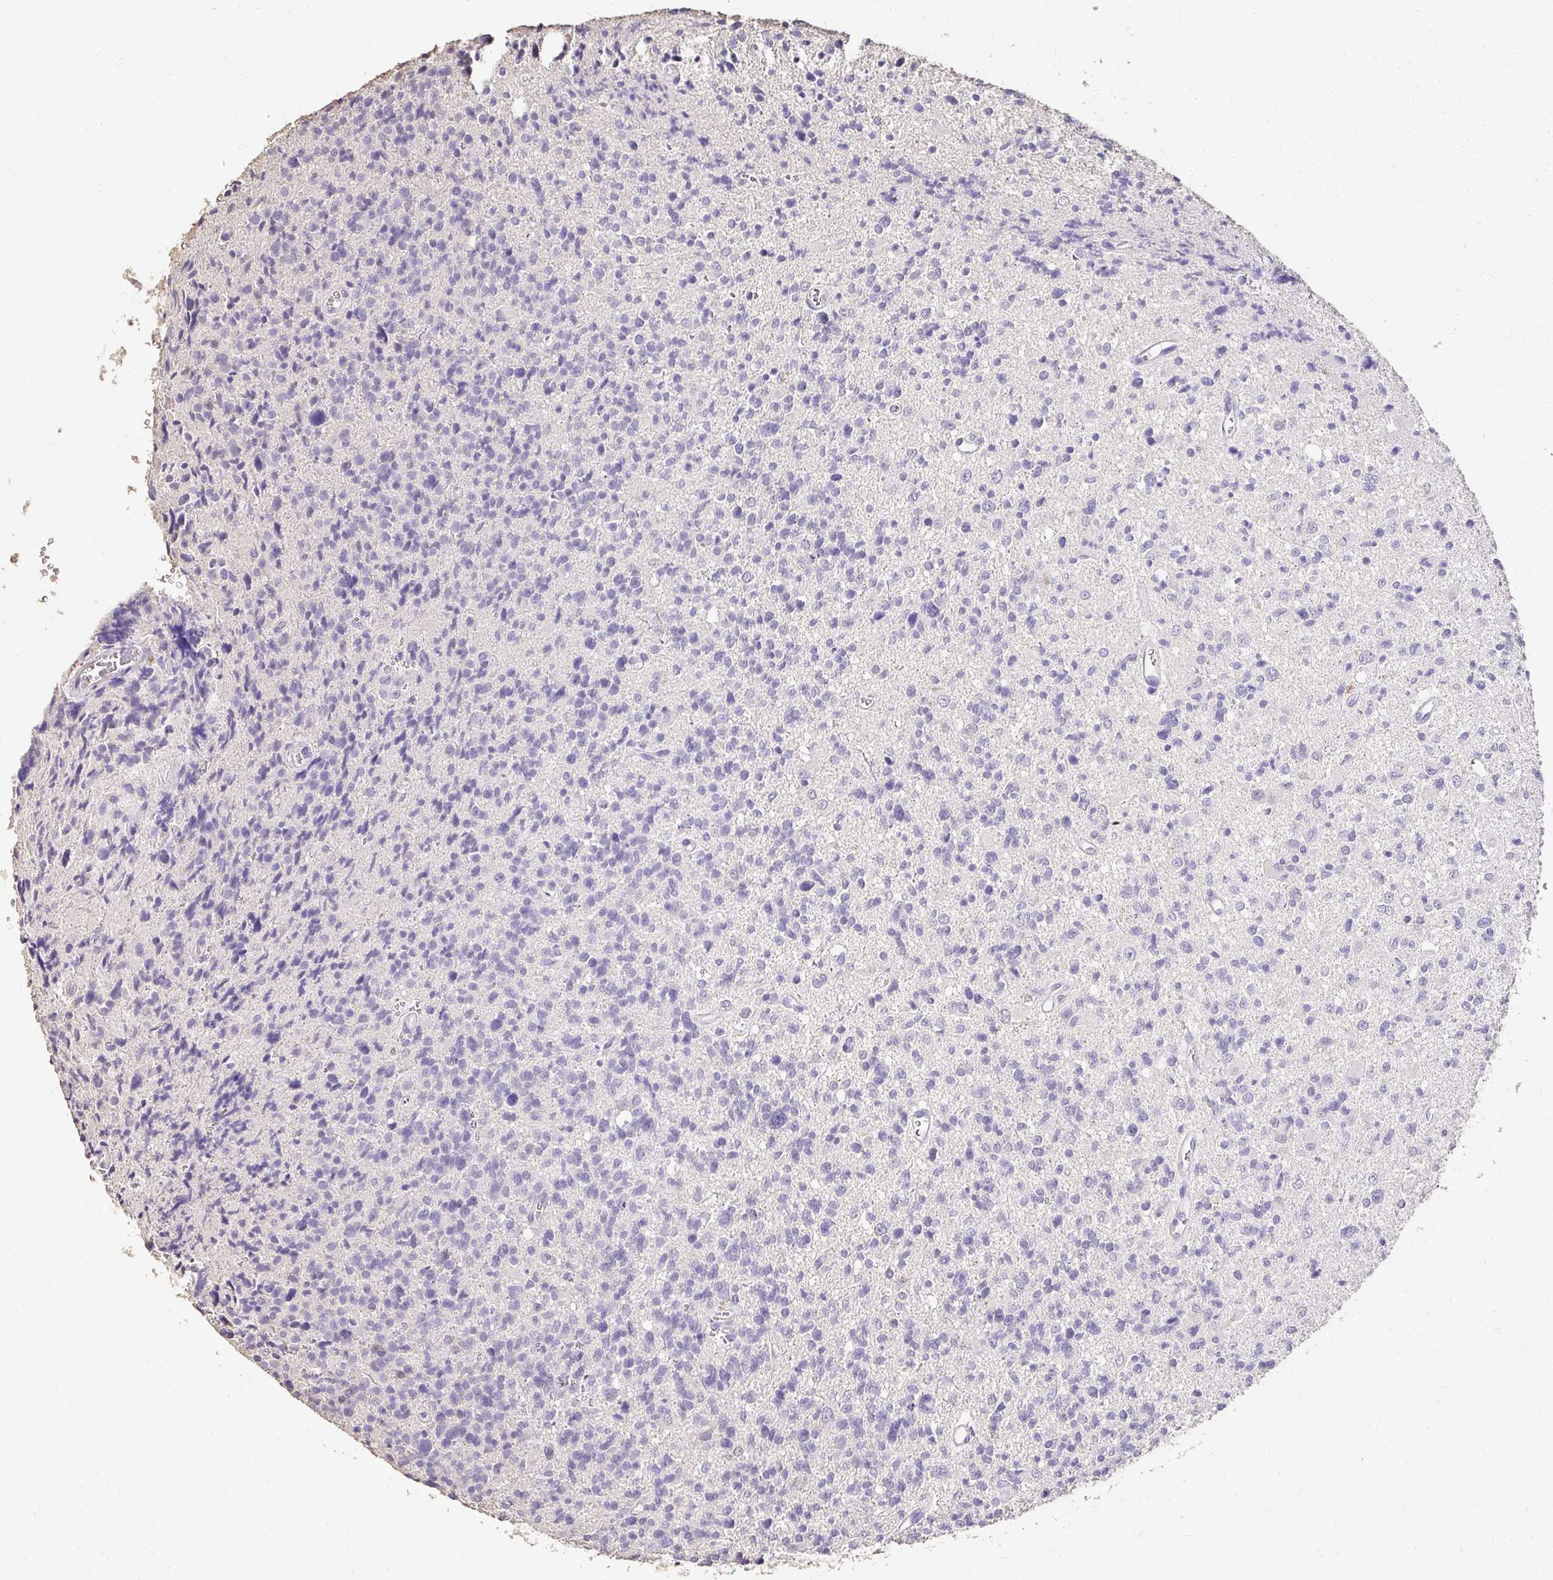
{"staining": {"intensity": "negative", "quantity": "none", "location": "none"}, "tissue": "glioma", "cell_type": "Tumor cells", "image_type": "cancer", "snomed": [{"axis": "morphology", "description": "Glioma, malignant, High grade"}, {"axis": "topography", "description": "Brain"}], "caption": "Immunohistochemistry (IHC) of human malignant glioma (high-grade) reveals no staining in tumor cells. Nuclei are stained in blue.", "gene": "UGT1A6", "patient": {"sex": "male", "age": 29}}